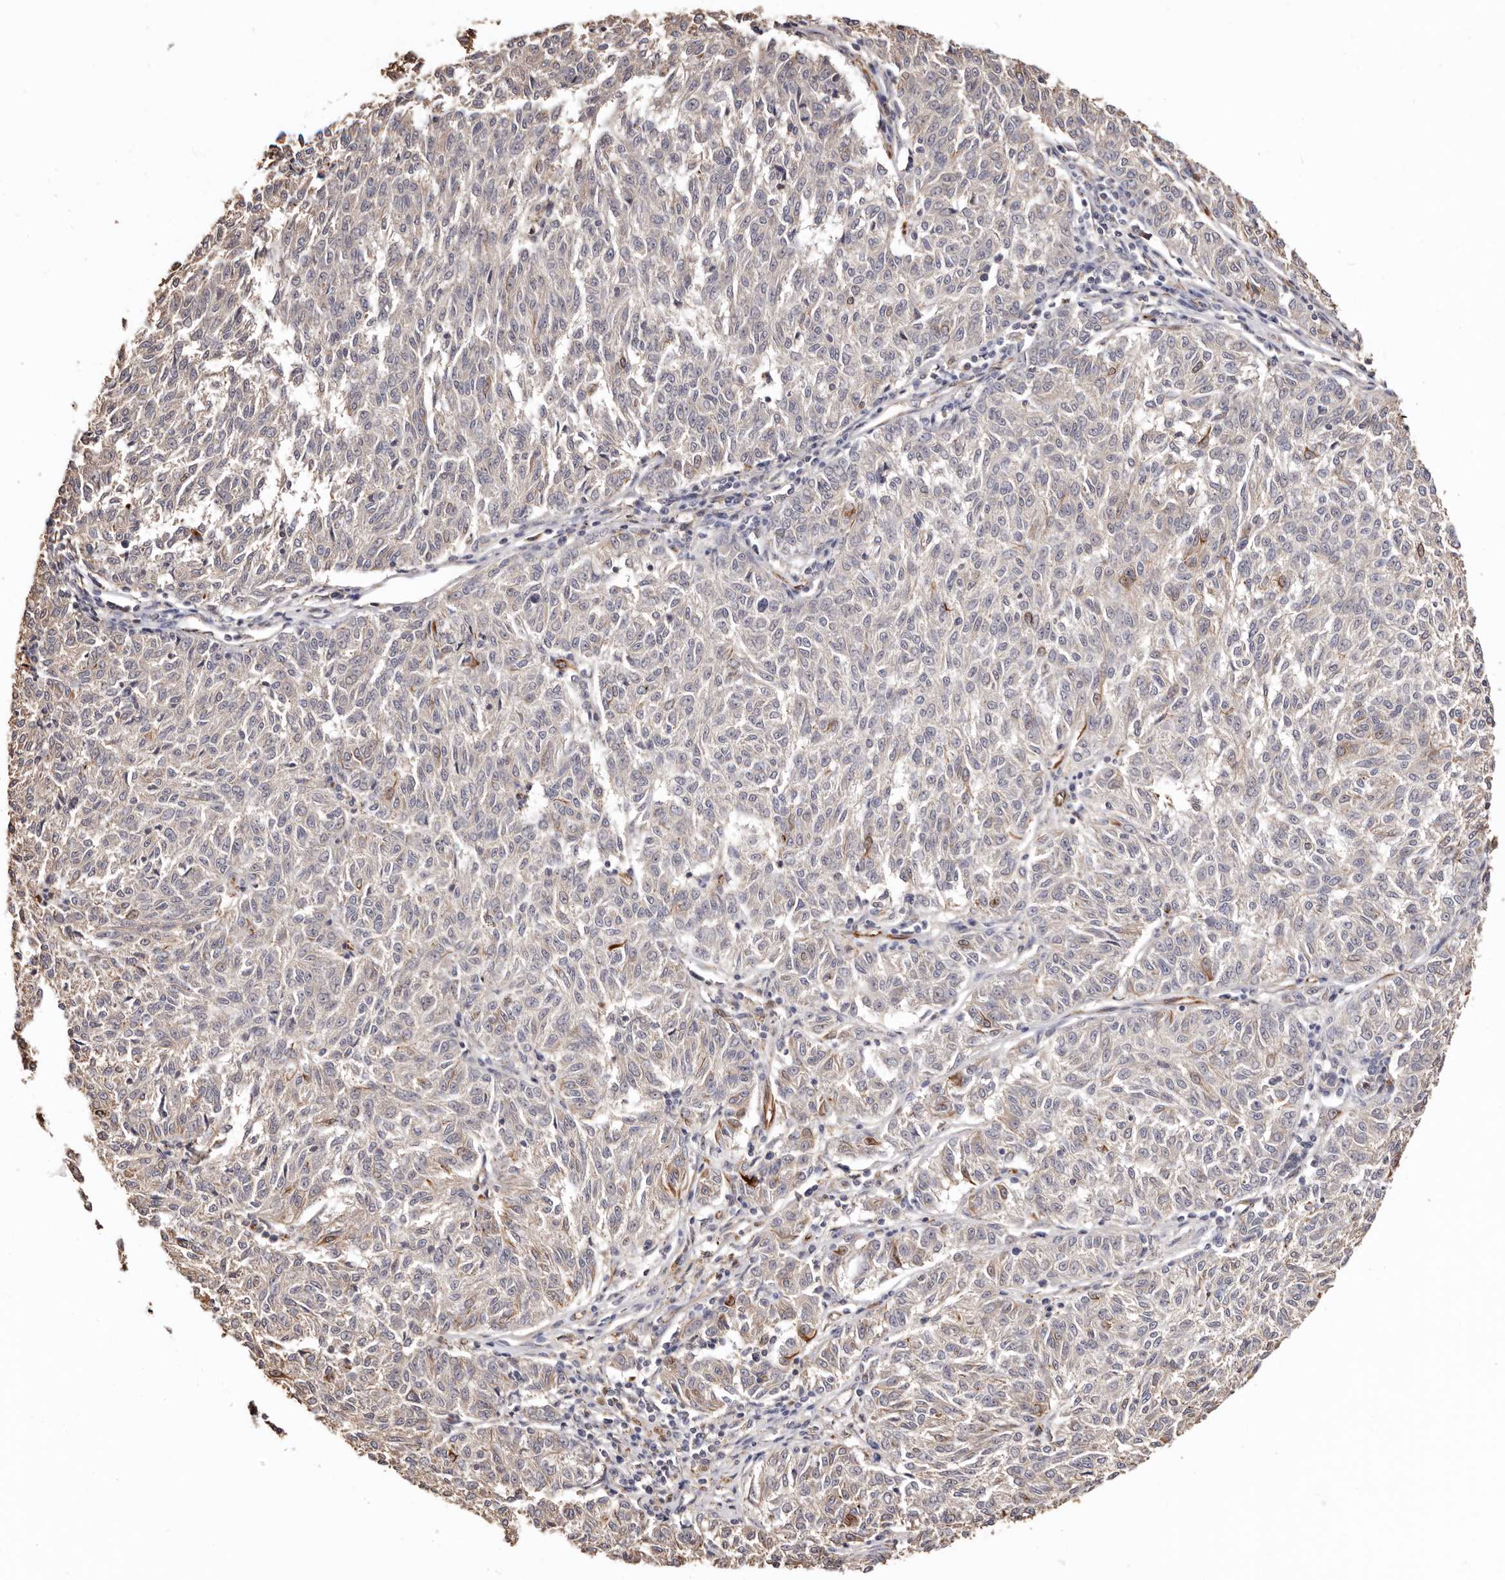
{"staining": {"intensity": "negative", "quantity": "none", "location": "none"}, "tissue": "melanoma", "cell_type": "Tumor cells", "image_type": "cancer", "snomed": [{"axis": "morphology", "description": "Malignant melanoma, NOS"}, {"axis": "topography", "description": "Skin"}], "caption": "High magnification brightfield microscopy of melanoma stained with DAB (brown) and counterstained with hematoxylin (blue): tumor cells show no significant expression.", "gene": "ZNF557", "patient": {"sex": "female", "age": 72}}